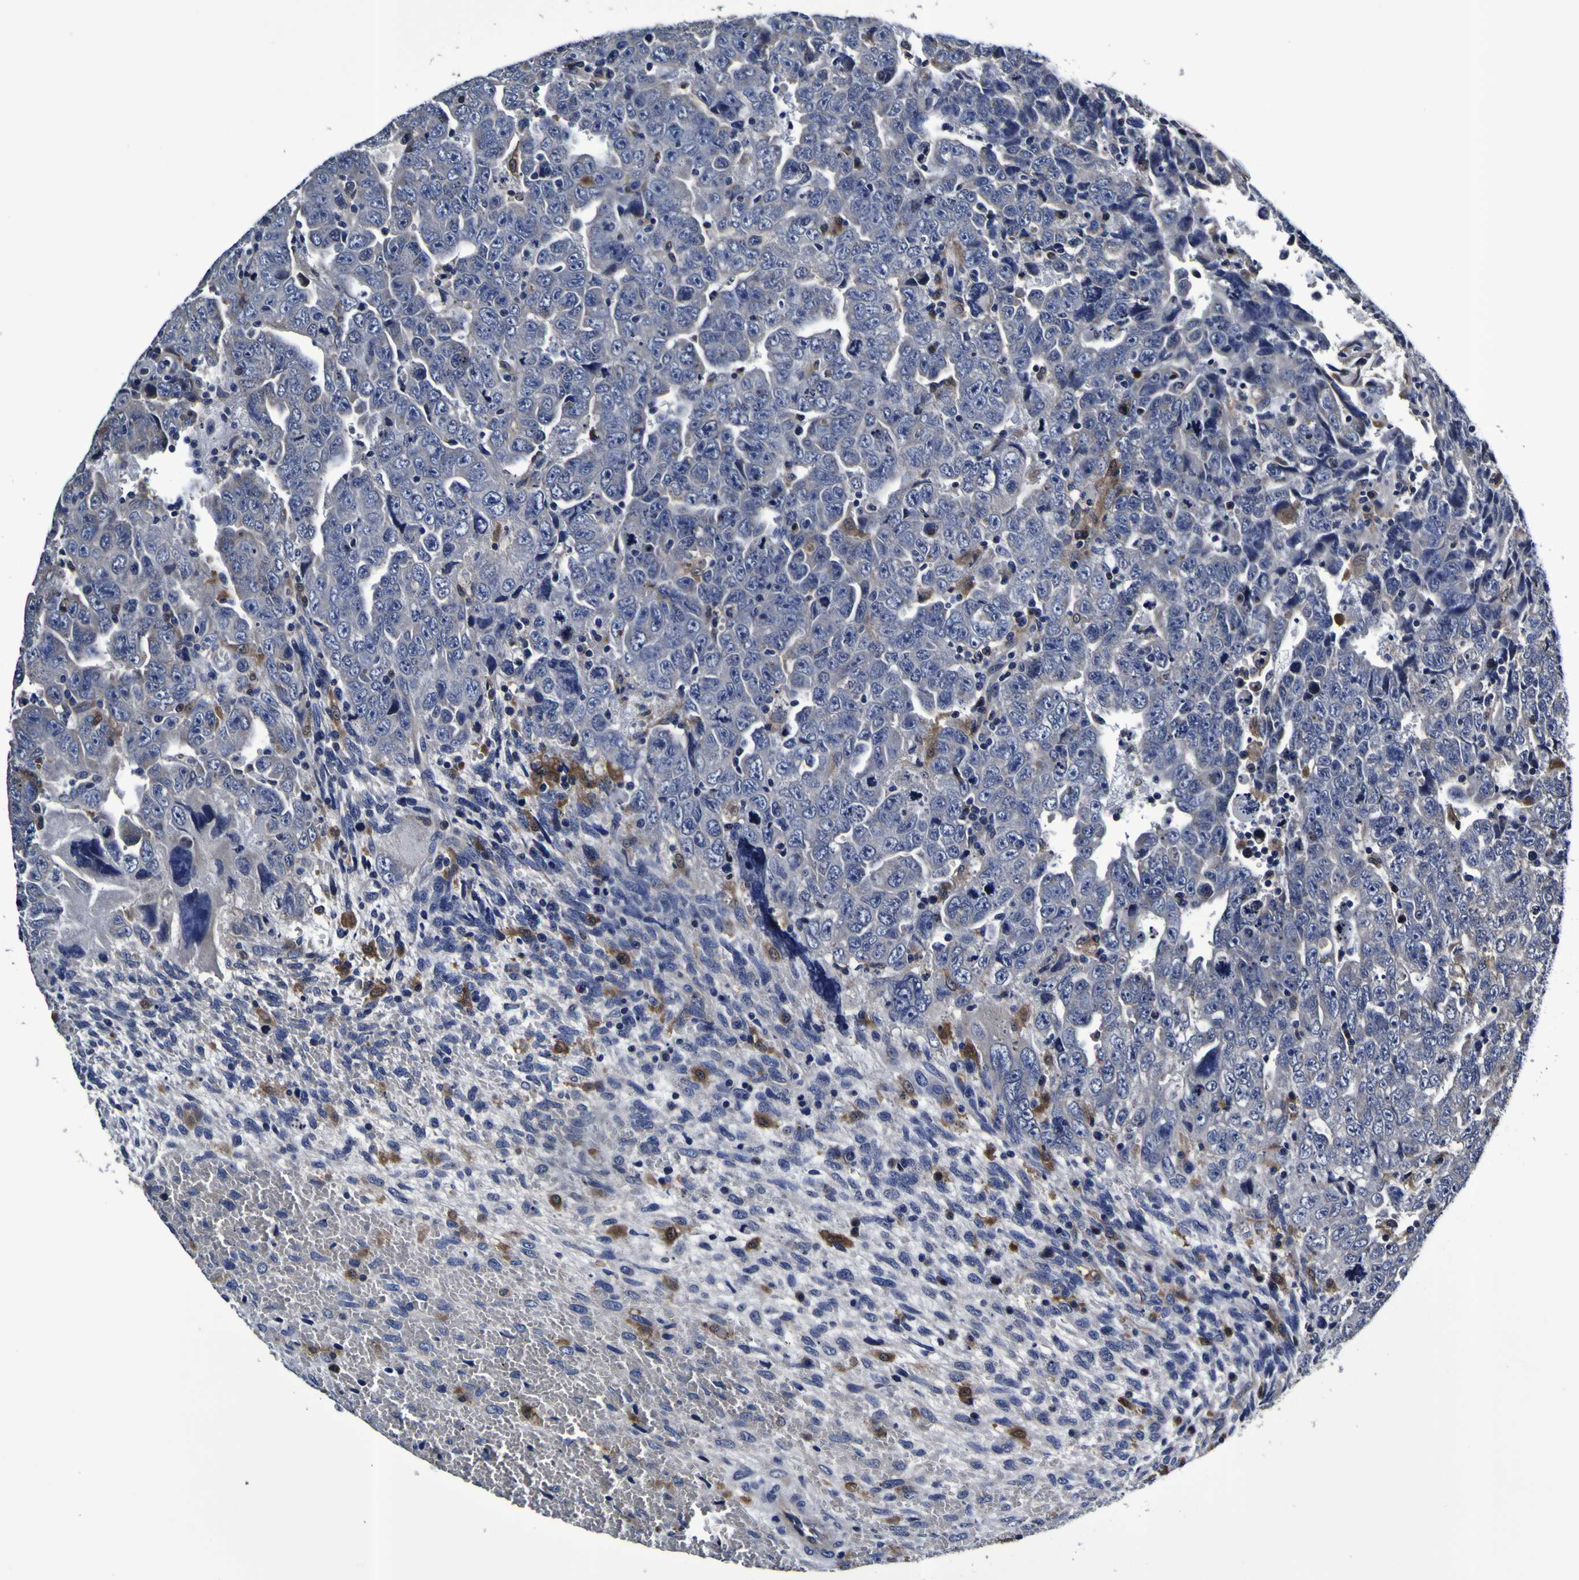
{"staining": {"intensity": "negative", "quantity": "none", "location": "none"}, "tissue": "testis cancer", "cell_type": "Tumor cells", "image_type": "cancer", "snomed": [{"axis": "morphology", "description": "Carcinoma, Embryonal, NOS"}, {"axis": "topography", "description": "Testis"}], "caption": "Immunohistochemical staining of testis embryonal carcinoma exhibits no significant positivity in tumor cells.", "gene": "GPX1", "patient": {"sex": "male", "age": 28}}